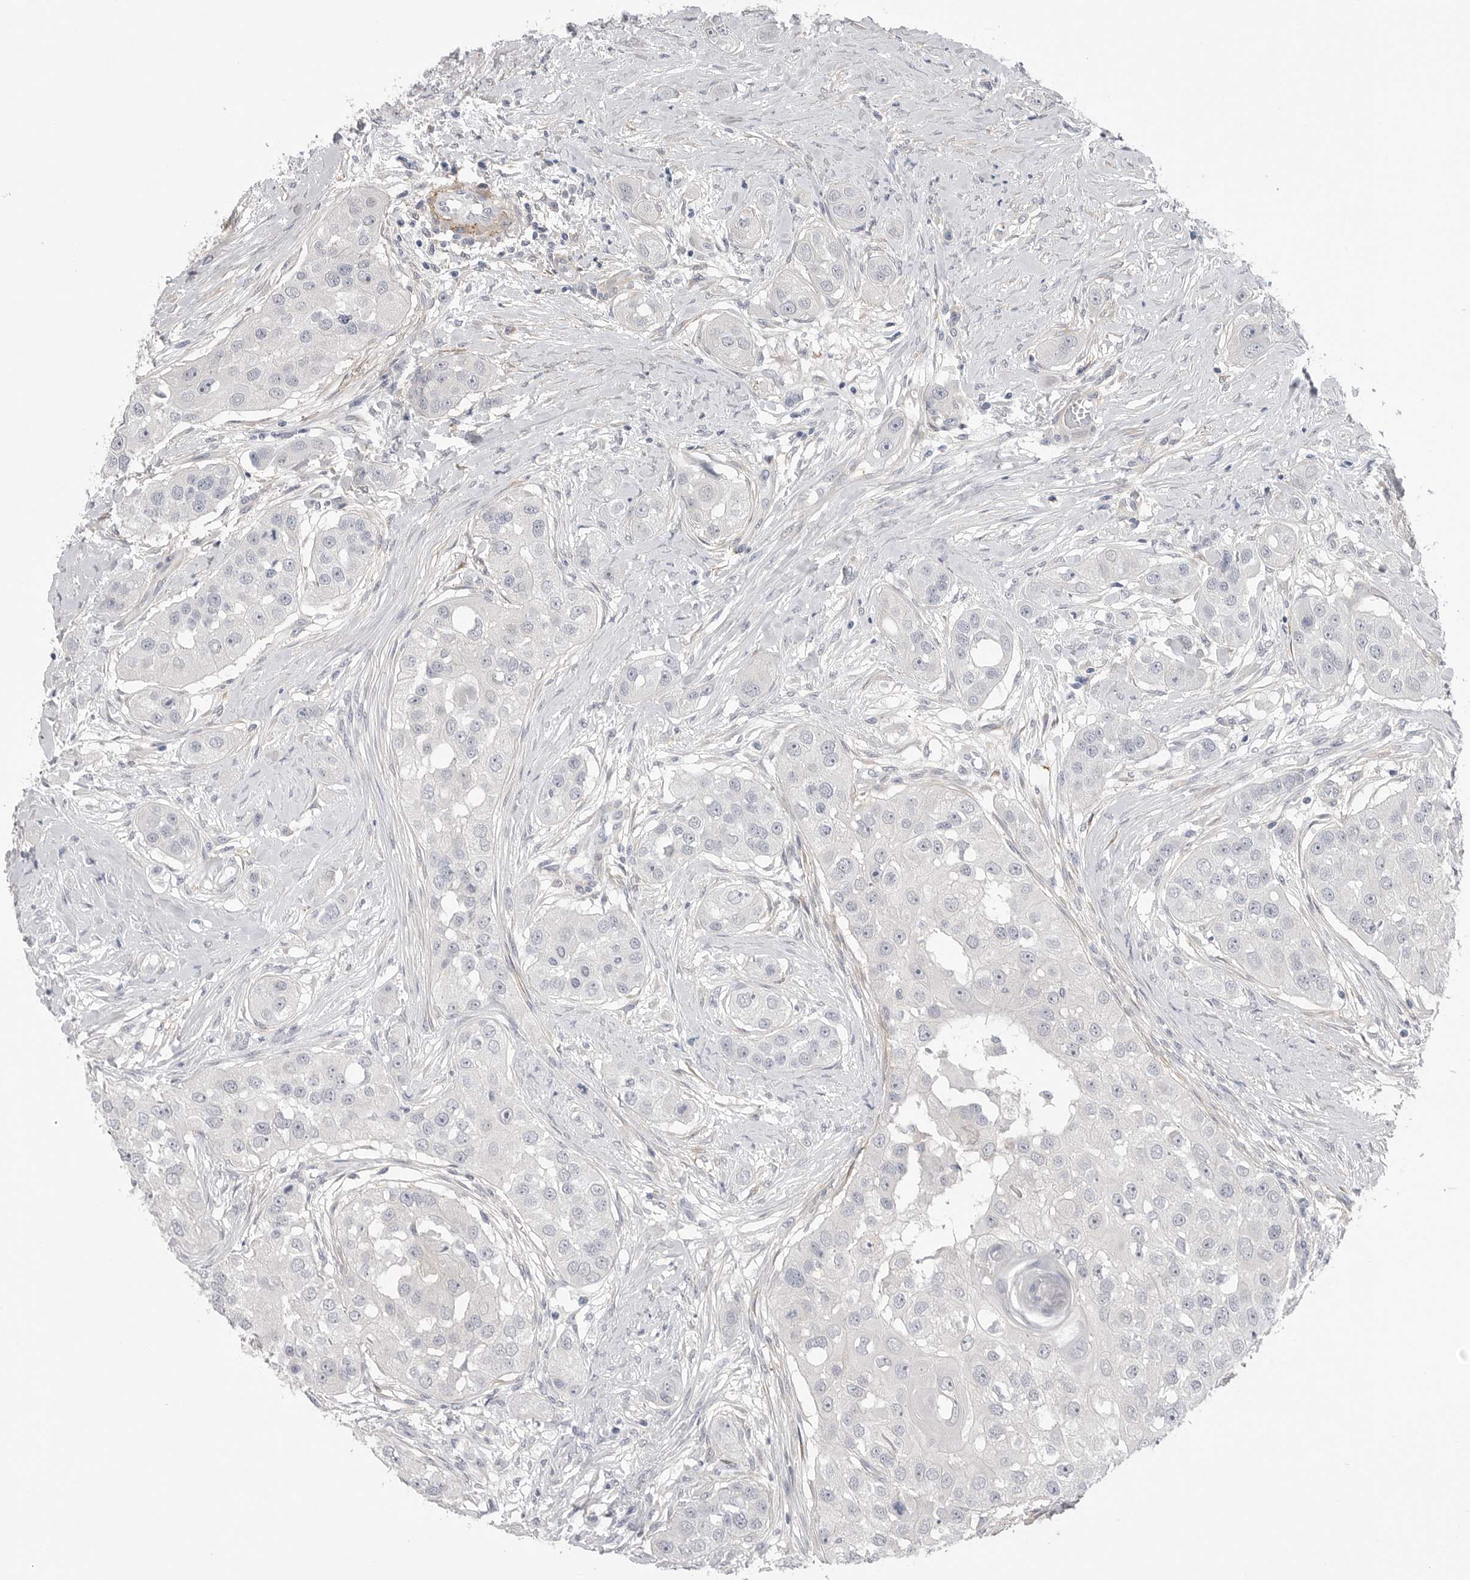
{"staining": {"intensity": "negative", "quantity": "none", "location": "none"}, "tissue": "head and neck cancer", "cell_type": "Tumor cells", "image_type": "cancer", "snomed": [{"axis": "morphology", "description": "Normal tissue, NOS"}, {"axis": "morphology", "description": "Squamous cell carcinoma, NOS"}, {"axis": "topography", "description": "Skeletal muscle"}, {"axis": "topography", "description": "Head-Neck"}], "caption": "Tumor cells show no significant protein staining in squamous cell carcinoma (head and neck).", "gene": "AKAP12", "patient": {"sex": "male", "age": 51}}